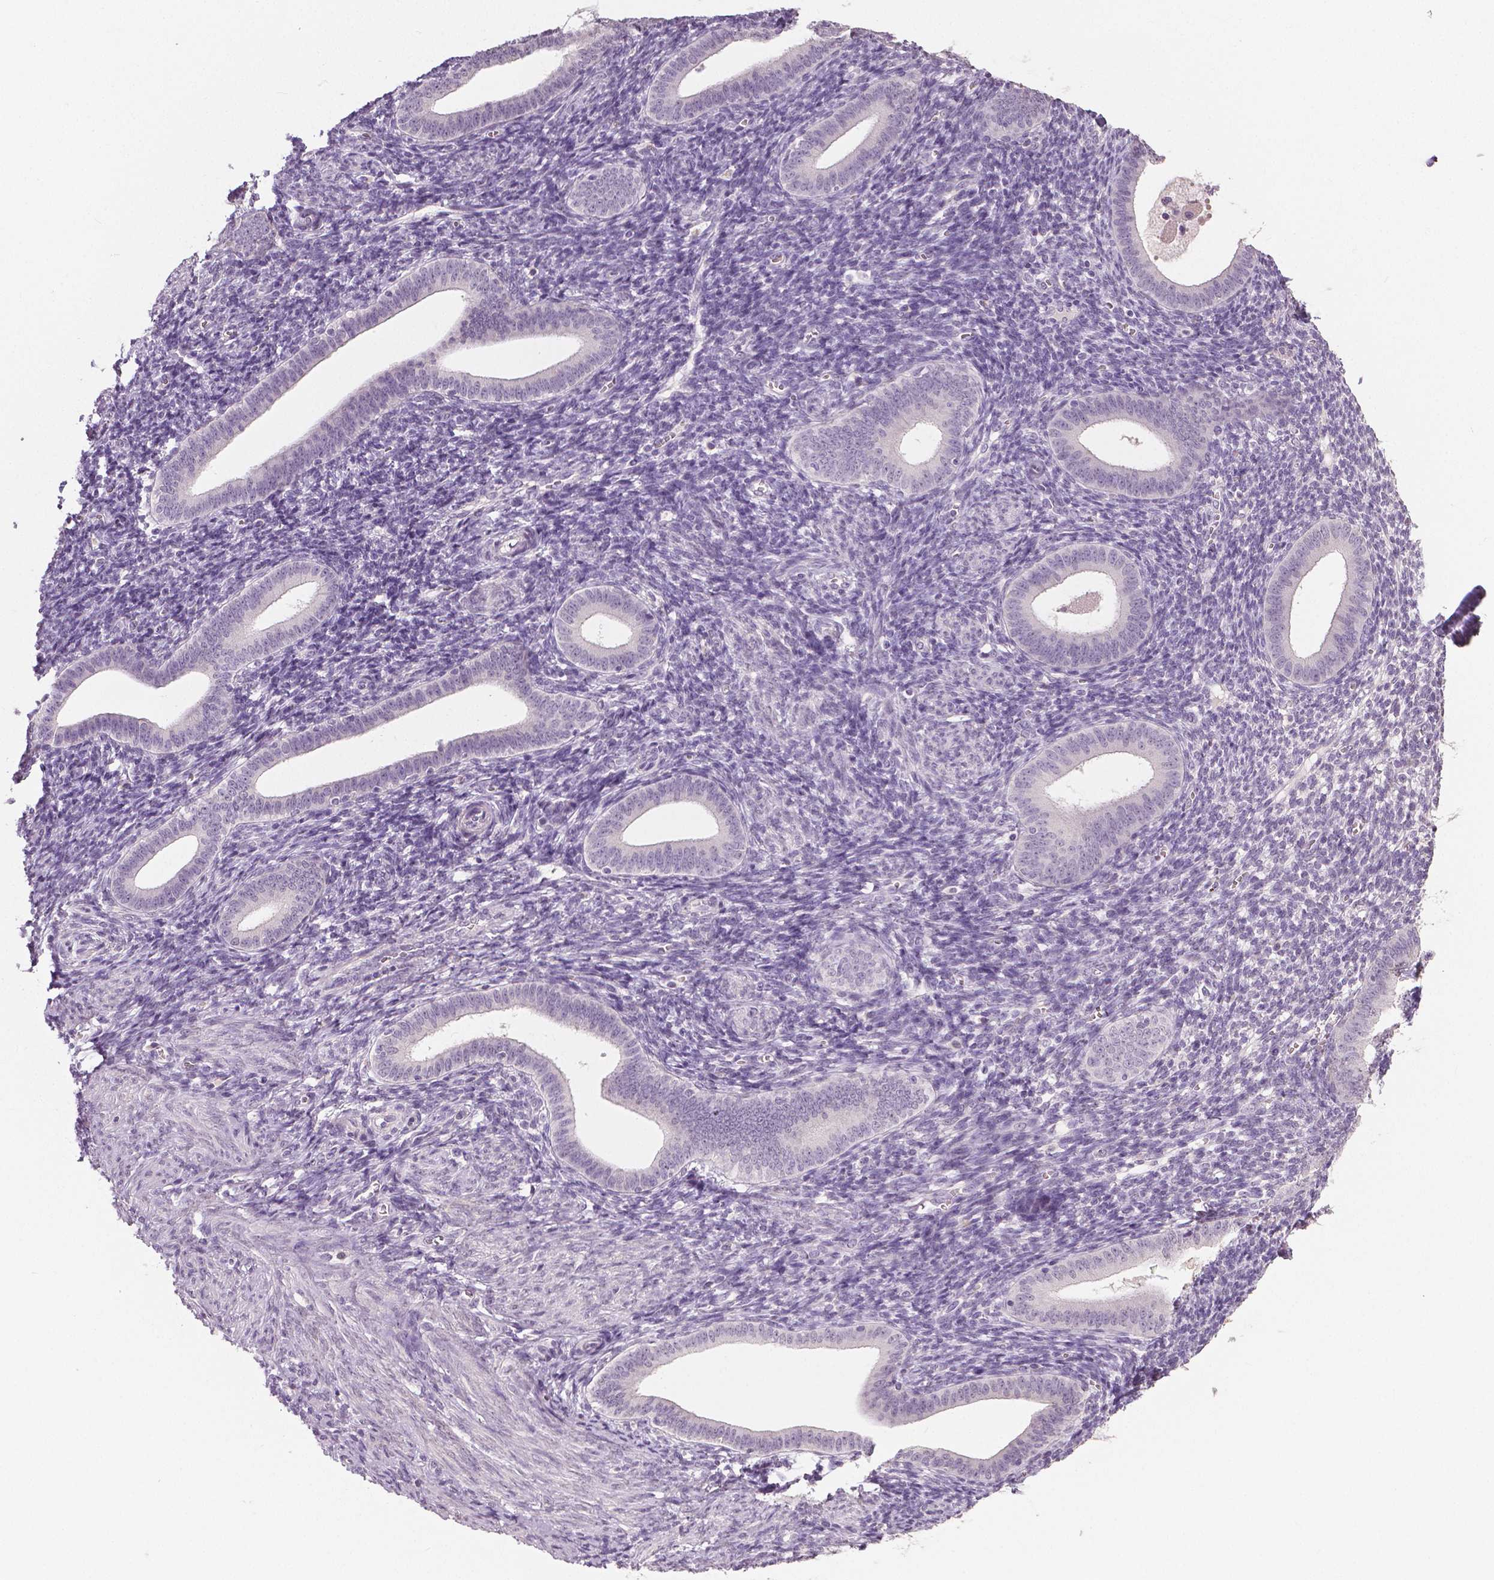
{"staining": {"intensity": "negative", "quantity": "none", "location": "none"}, "tissue": "endometrium", "cell_type": "Cells in endometrial stroma", "image_type": "normal", "snomed": [{"axis": "morphology", "description": "Normal tissue, NOS"}, {"axis": "topography", "description": "Endometrium"}], "caption": "An immunohistochemistry (IHC) image of unremarkable endometrium is shown. There is no staining in cells in endometrial stroma of endometrium. (DAB immunohistochemistry (IHC) with hematoxylin counter stain).", "gene": "NECAB1", "patient": {"sex": "female", "age": 25}}